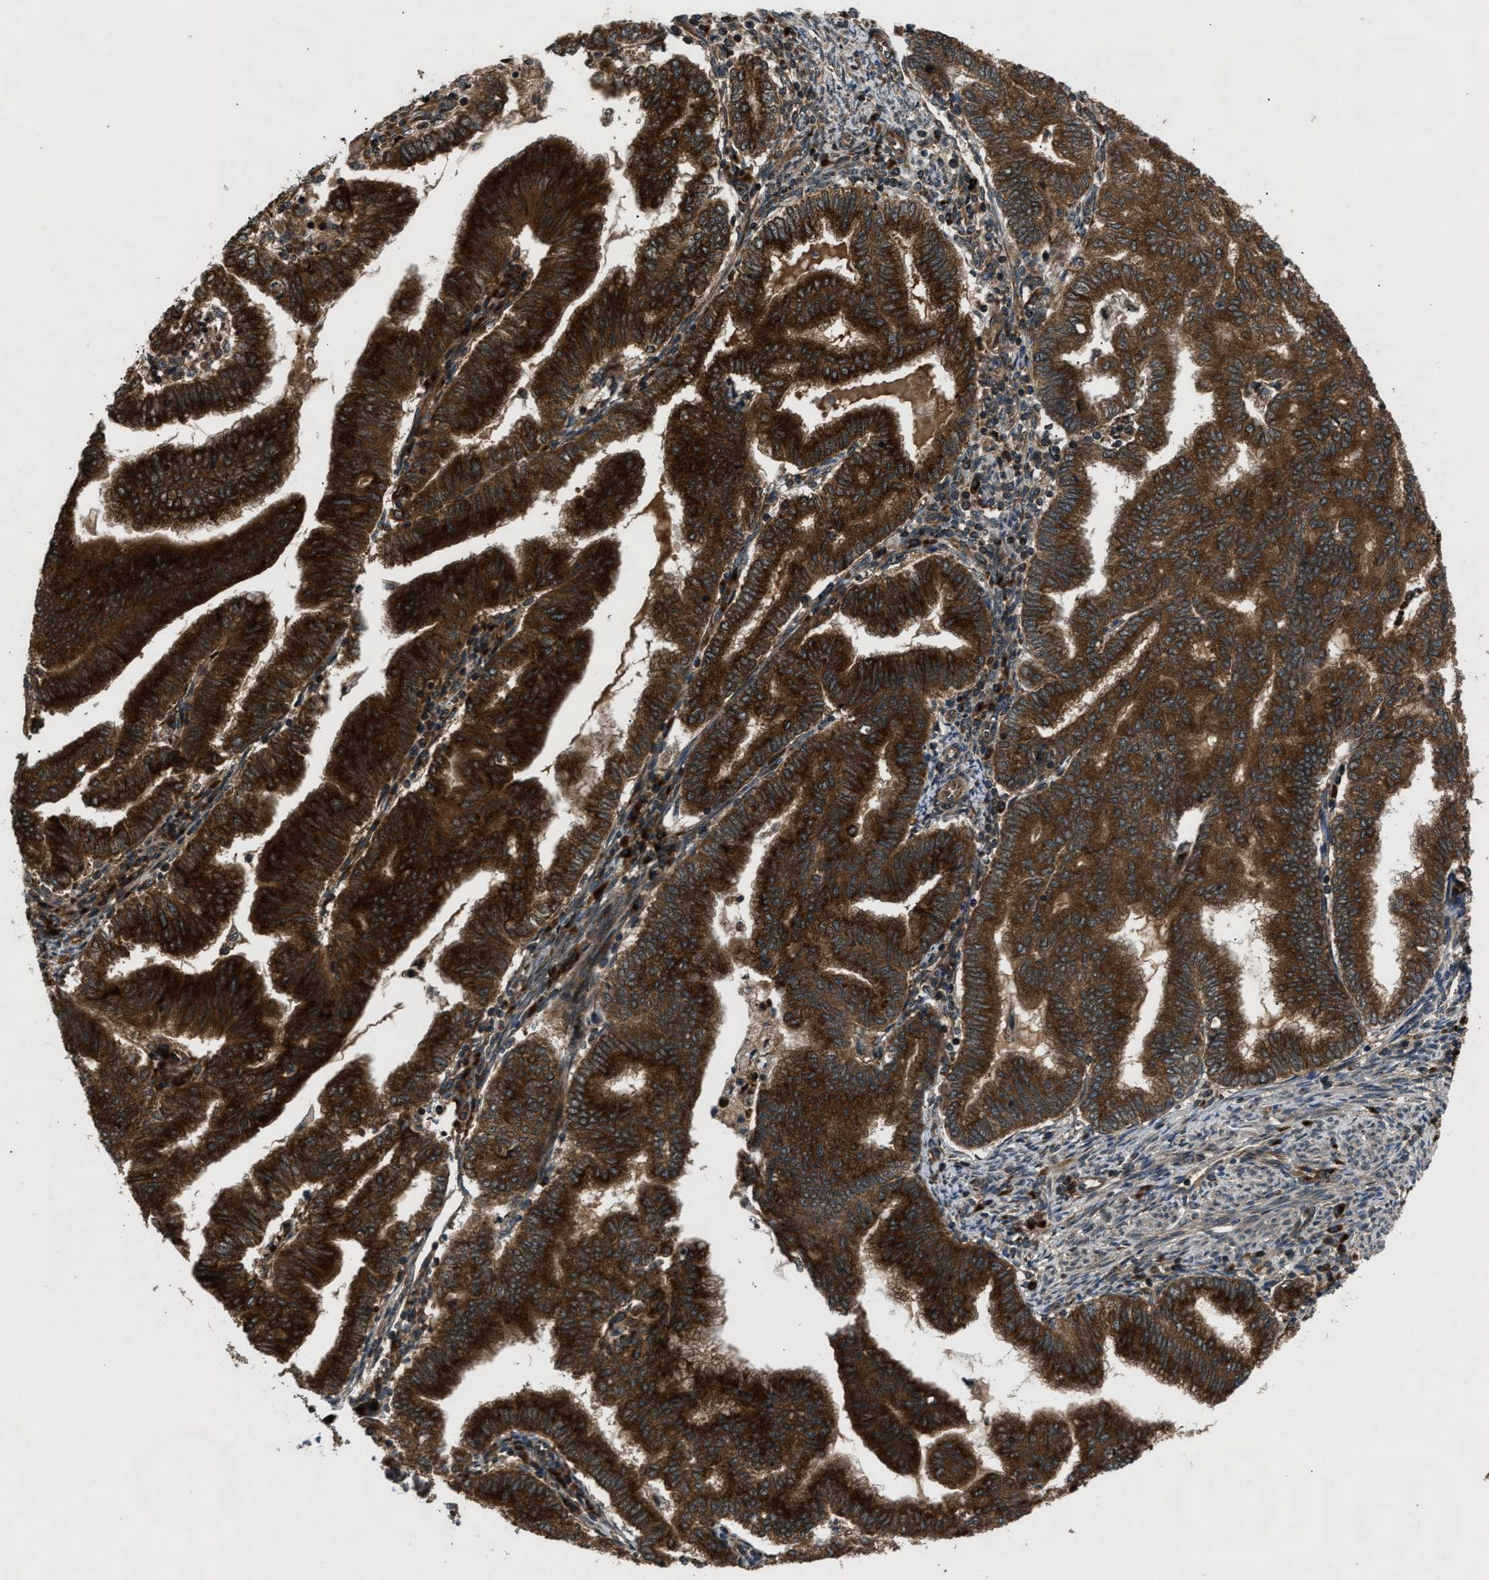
{"staining": {"intensity": "strong", "quantity": ">75%", "location": "cytoplasmic/membranous"}, "tissue": "endometrial cancer", "cell_type": "Tumor cells", "image_type": "cancer", "snomed": [{"axis": "morphology", "description": "Polyp, NOS"}, {"axis": "morphology", "description": "Adenocarcinoma, NOS"}, {"axis": "morphology", "description": "Adenoma, NOS"}, {"axis": "topography", "description": "Endometrium"}], "caption": "The histopathology image shows a brown stain indicating the presence of a protein in the cytoplasmic/membranous of tumor cells in endometrial adenoma.", "gene": "PNPLA8", "patient": {"sex": "female", "age": 79}}